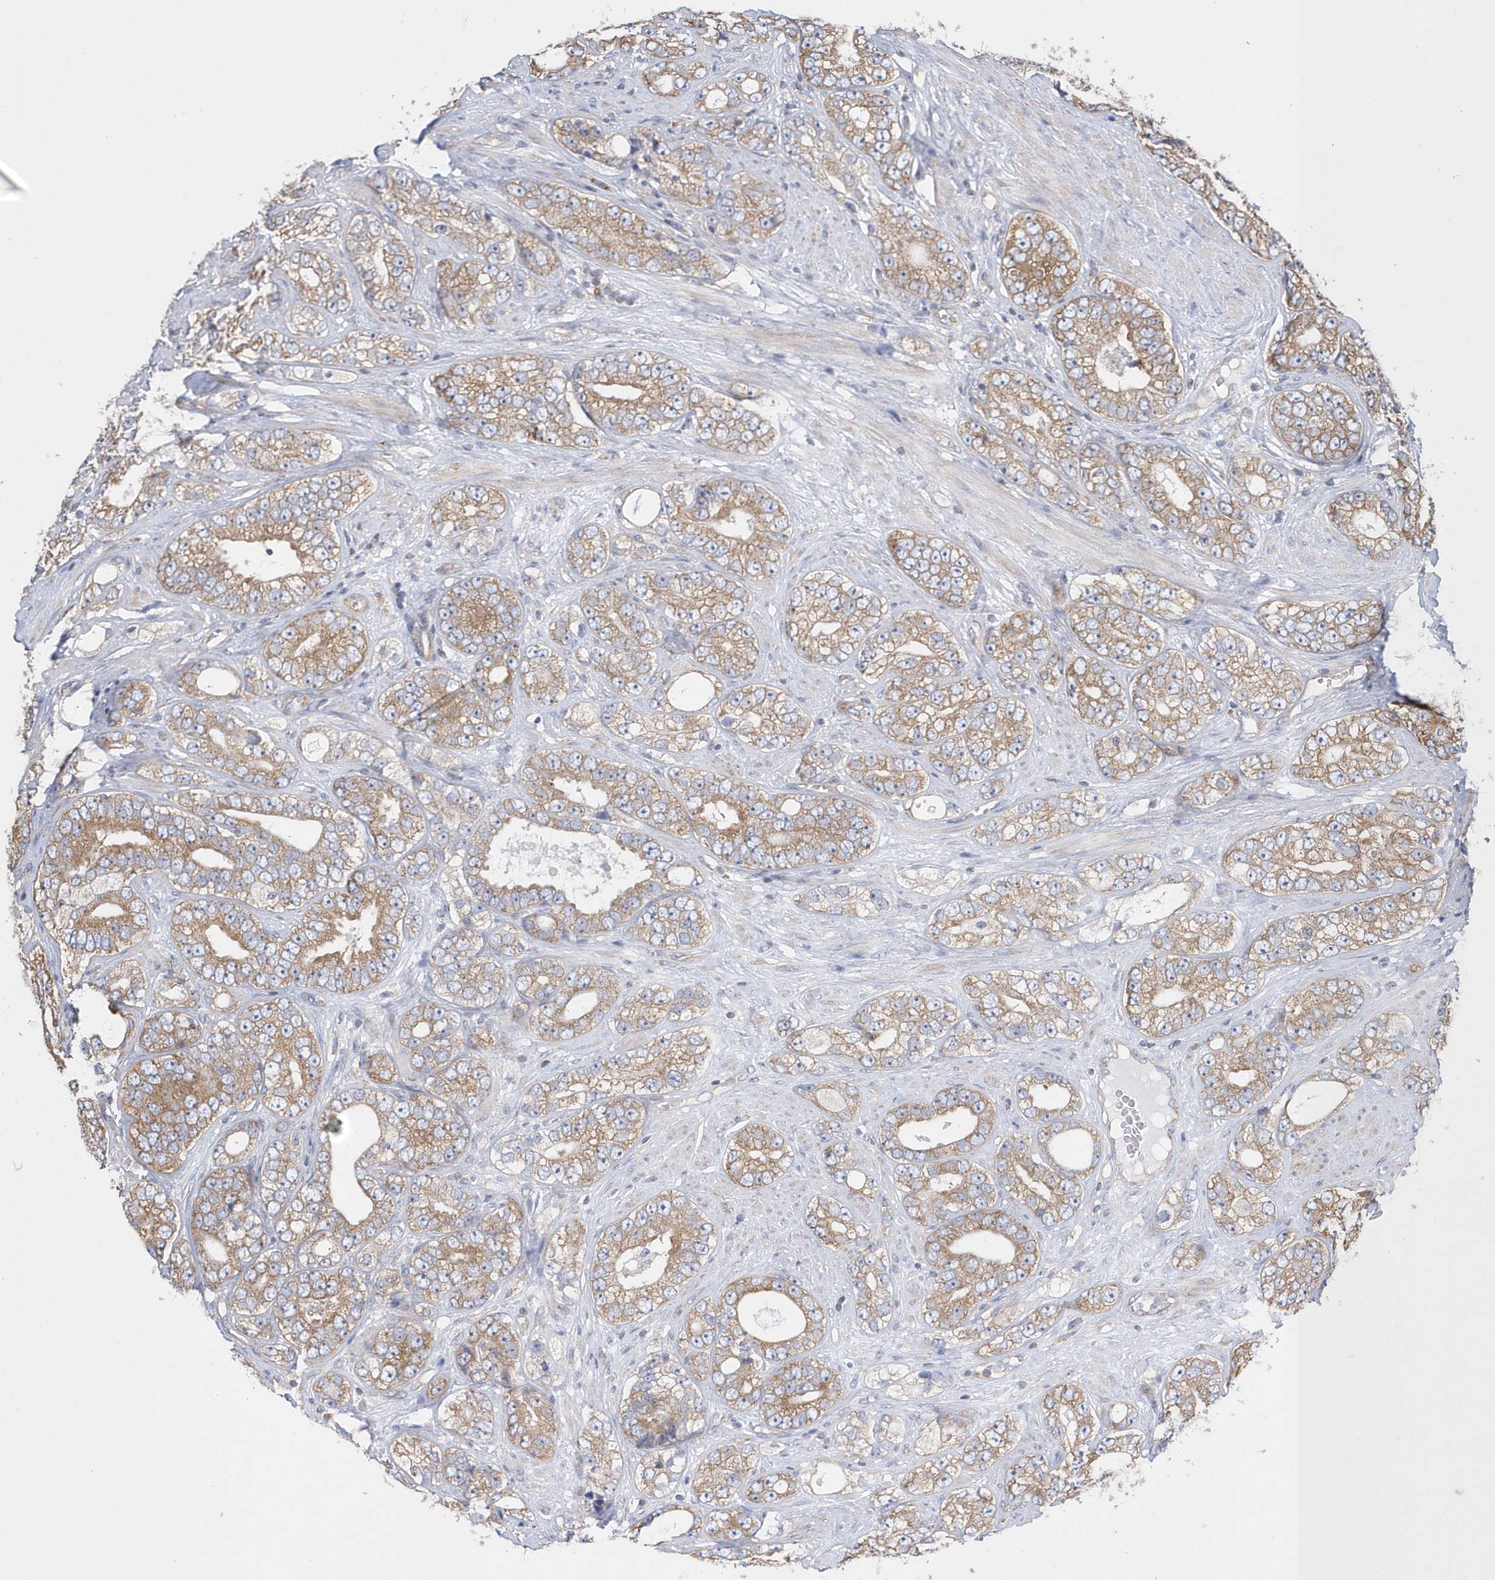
{"staining": {"intensity": "moderate", "quantity": ">75%", "location": "cytoplasmic/membranous"}, "tissue": "prostate cancer", "cell_type": "Tumor cells", "image_type": "cancer", "snomed": [{"axis": "morphology", "description": "Adenocarcinoma, High grade"}, {"axis": "topography", "description": "Prostate"}], "caption": "Moderate cytoplasmic/membranous protein staining is seen in about >75% of tumor cells in prostate adenocarcinoma (high-grade). (Stains: DAB in brown, nuclei in blue, Microscopy: brightfield microscopy at high magnification).", "gene": "SPATA5", "patient": {"sex": "male", "age": 56}}